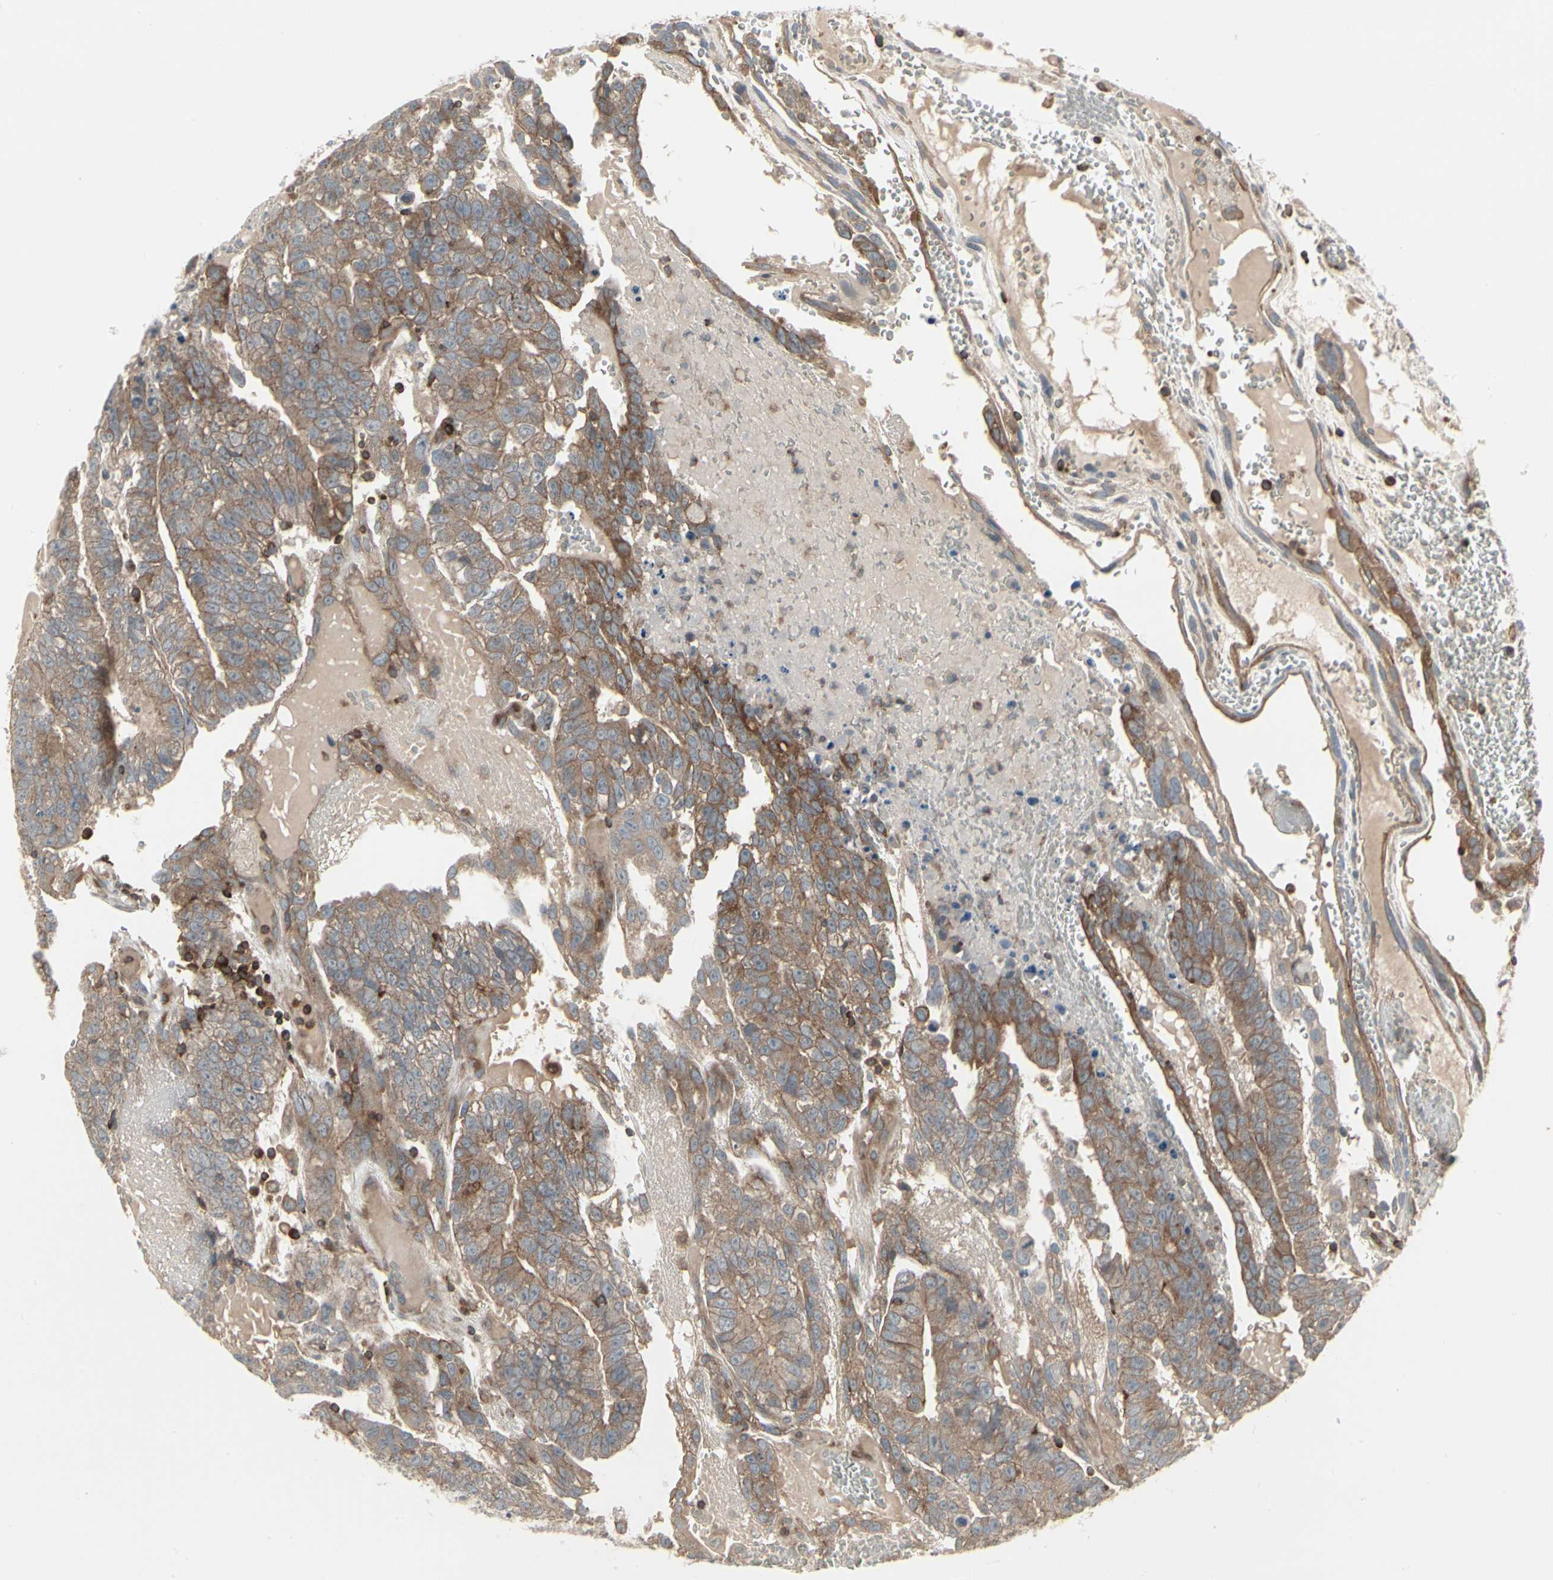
{"staining": {"intensity": "moderate", "quantity": ">75%", "location": "cytoplasmic/membranous"}, "tissue": "testis cancer", "cell_type": "Tumor cells", "image_type": "cancer", "snomed": [{"axis": "morphology", "description": "Seminoma, NOS"}, {"axis": "morphology", "description": "Carcinoma, Embryonal, NOS"}, {"axis": "topography", "description": "Testis"}], "caption": "The immunohistochemical stain highlights moderate cytoplasmic/membranous staining in tumor cells of testis cancer (embryonal carcinoma) tissue.", "gene": "EPS15", "patient": {"sex": "male", "age": 52}}